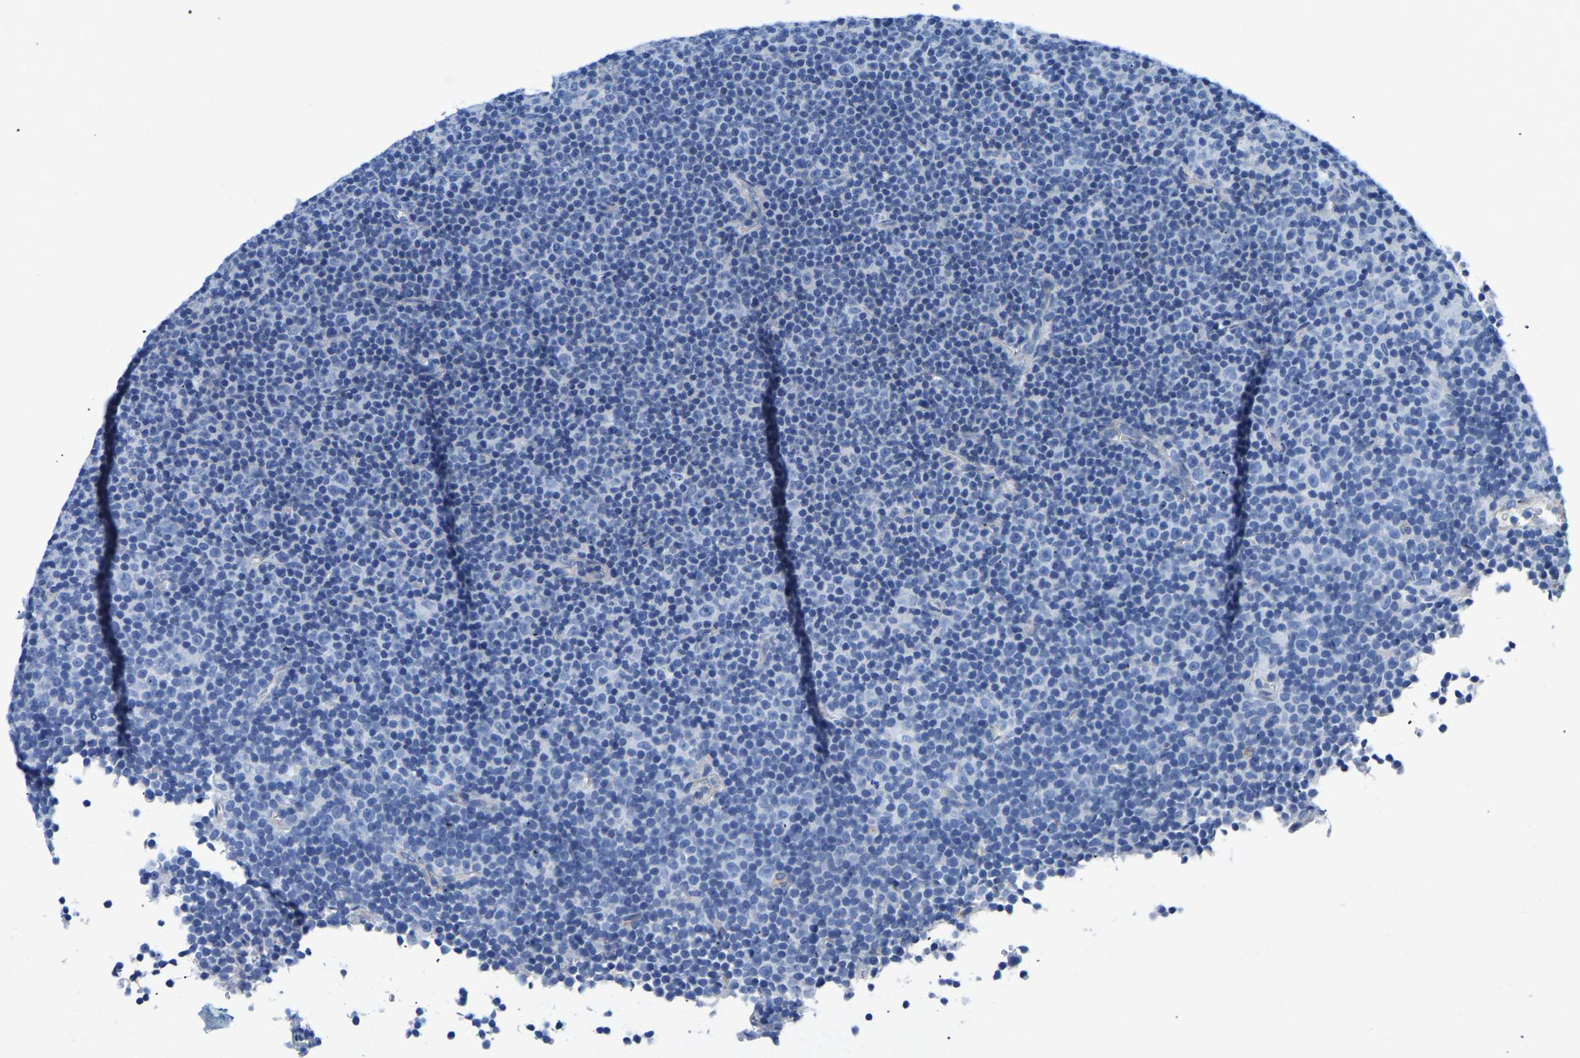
{"staining": {"intensity": "negative", "quantity": "none", "location": "none"}, "tissue": "lymphoma", "cell_type": "Tumor cells", "image_type": "cancer", "snomed": [{"axis": "morphology", "description": "Malignant lymphoma, non-Hodgkin's type, Low grade"}, {"axis": "topography", "description": "Lymph node"}], "caption": "Immunohistochemical staining of human malignant lymphoma, non-Hodgkin's type (low-grade) demonstrates no significant expression in tumor cells.", "gene": "UPK3A", "patient": {"sex": "female", "age": 67}}